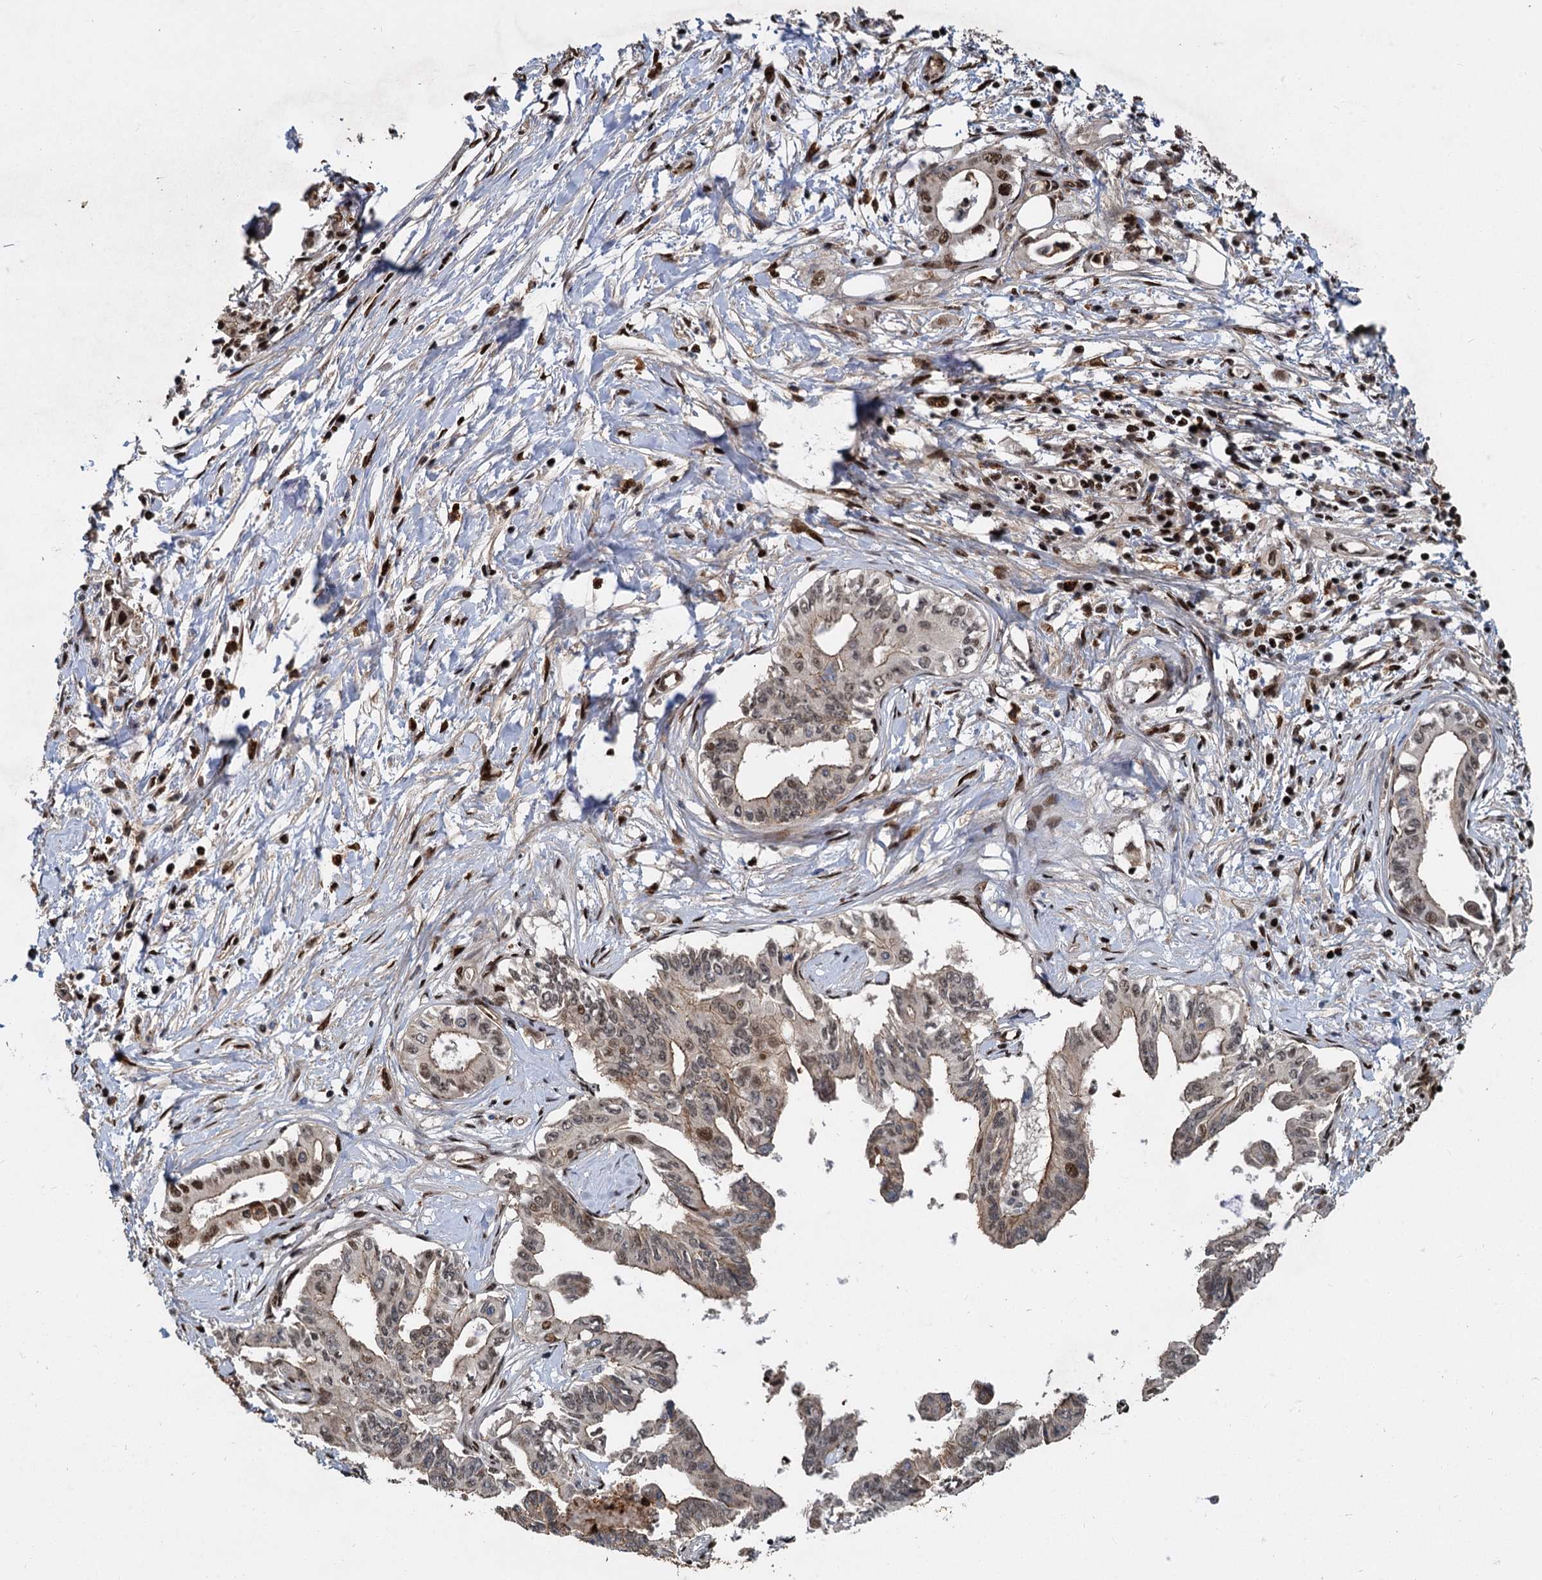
{"staining": {"intensity": "strong", "quantity": "25%-75%", "location": "cytoplasmic/membranous,nuclear"}, "tissue": "pancreatic cancer", "cell_type": "Tumor cells", "image_type": "cancer", "snomed": [{"axis": "morphology", "description": "Adenocarcinoma, NOS"}, {"axis": "topography", "description": "Pancreas"}], "caption": "High-magnification brightfield microscopy of adenocarcinoma (pancreatic) stained with DAB (brown) and counterstained with hematoxylin (blue). tumor cells exhibit strong cytoplasmic/membranous and nuclear staining is present in about25%-75% of cells.", "gene": "ANKRD49", "patient": {"sex": "female", "age": 77}}